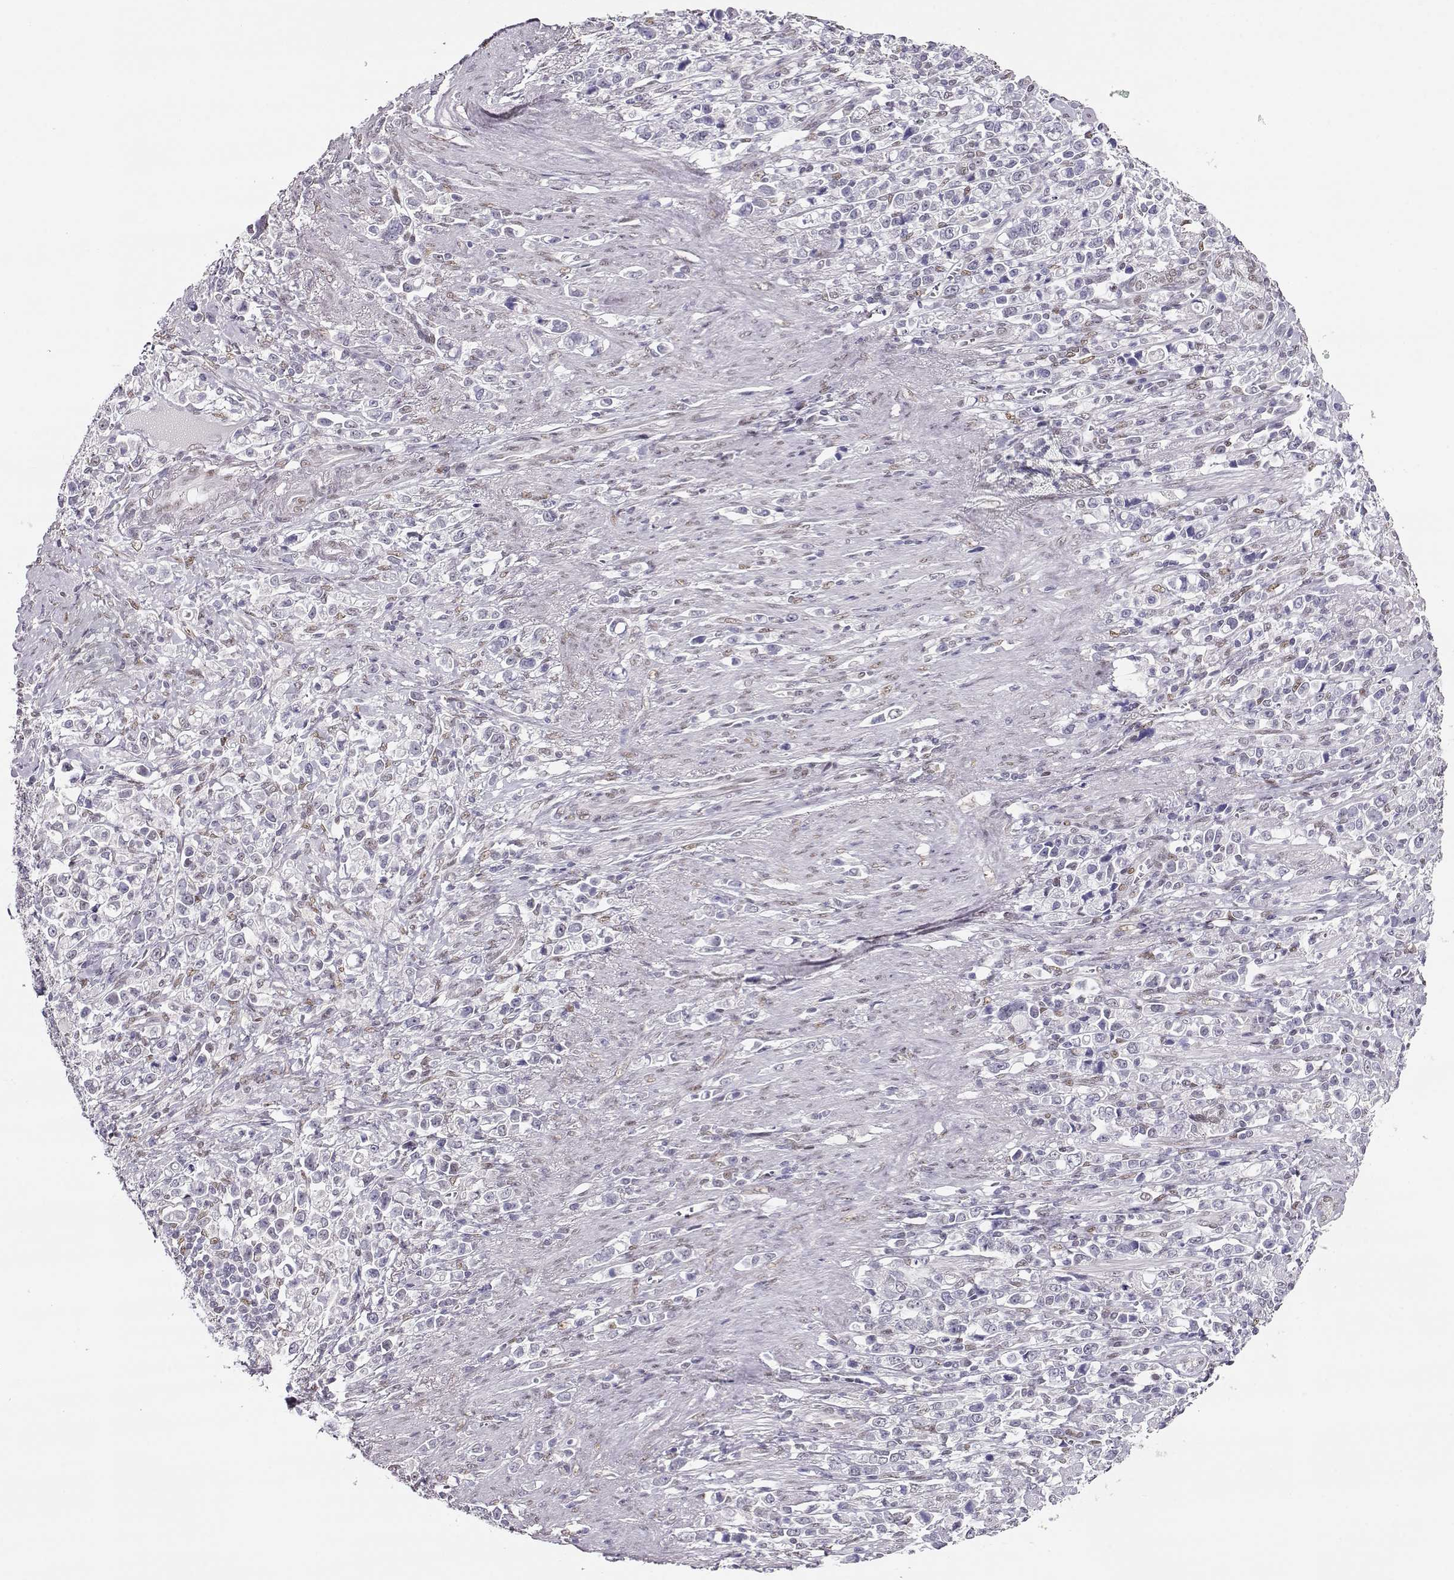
{"staining": {"intensity": "negative", "quantity": "none", "location": "none"}, "tissue": "stomach cancer", "cell_type": "Tumor cells", "image_type": "cancer", "snomed": [{"axis": "morphology", "description": "Adenocarcinoma, NOS"}, {"axis": "topography", "description": "Stomach"}], "caption": "Tumor cells are negative for brown protein staining in adenocarcinoma (stomach). (Immunohistochemistry, brightfield microscopy, high magnification).", "gene": "POLI", "patient": {"sex": "male", "age": 63}}